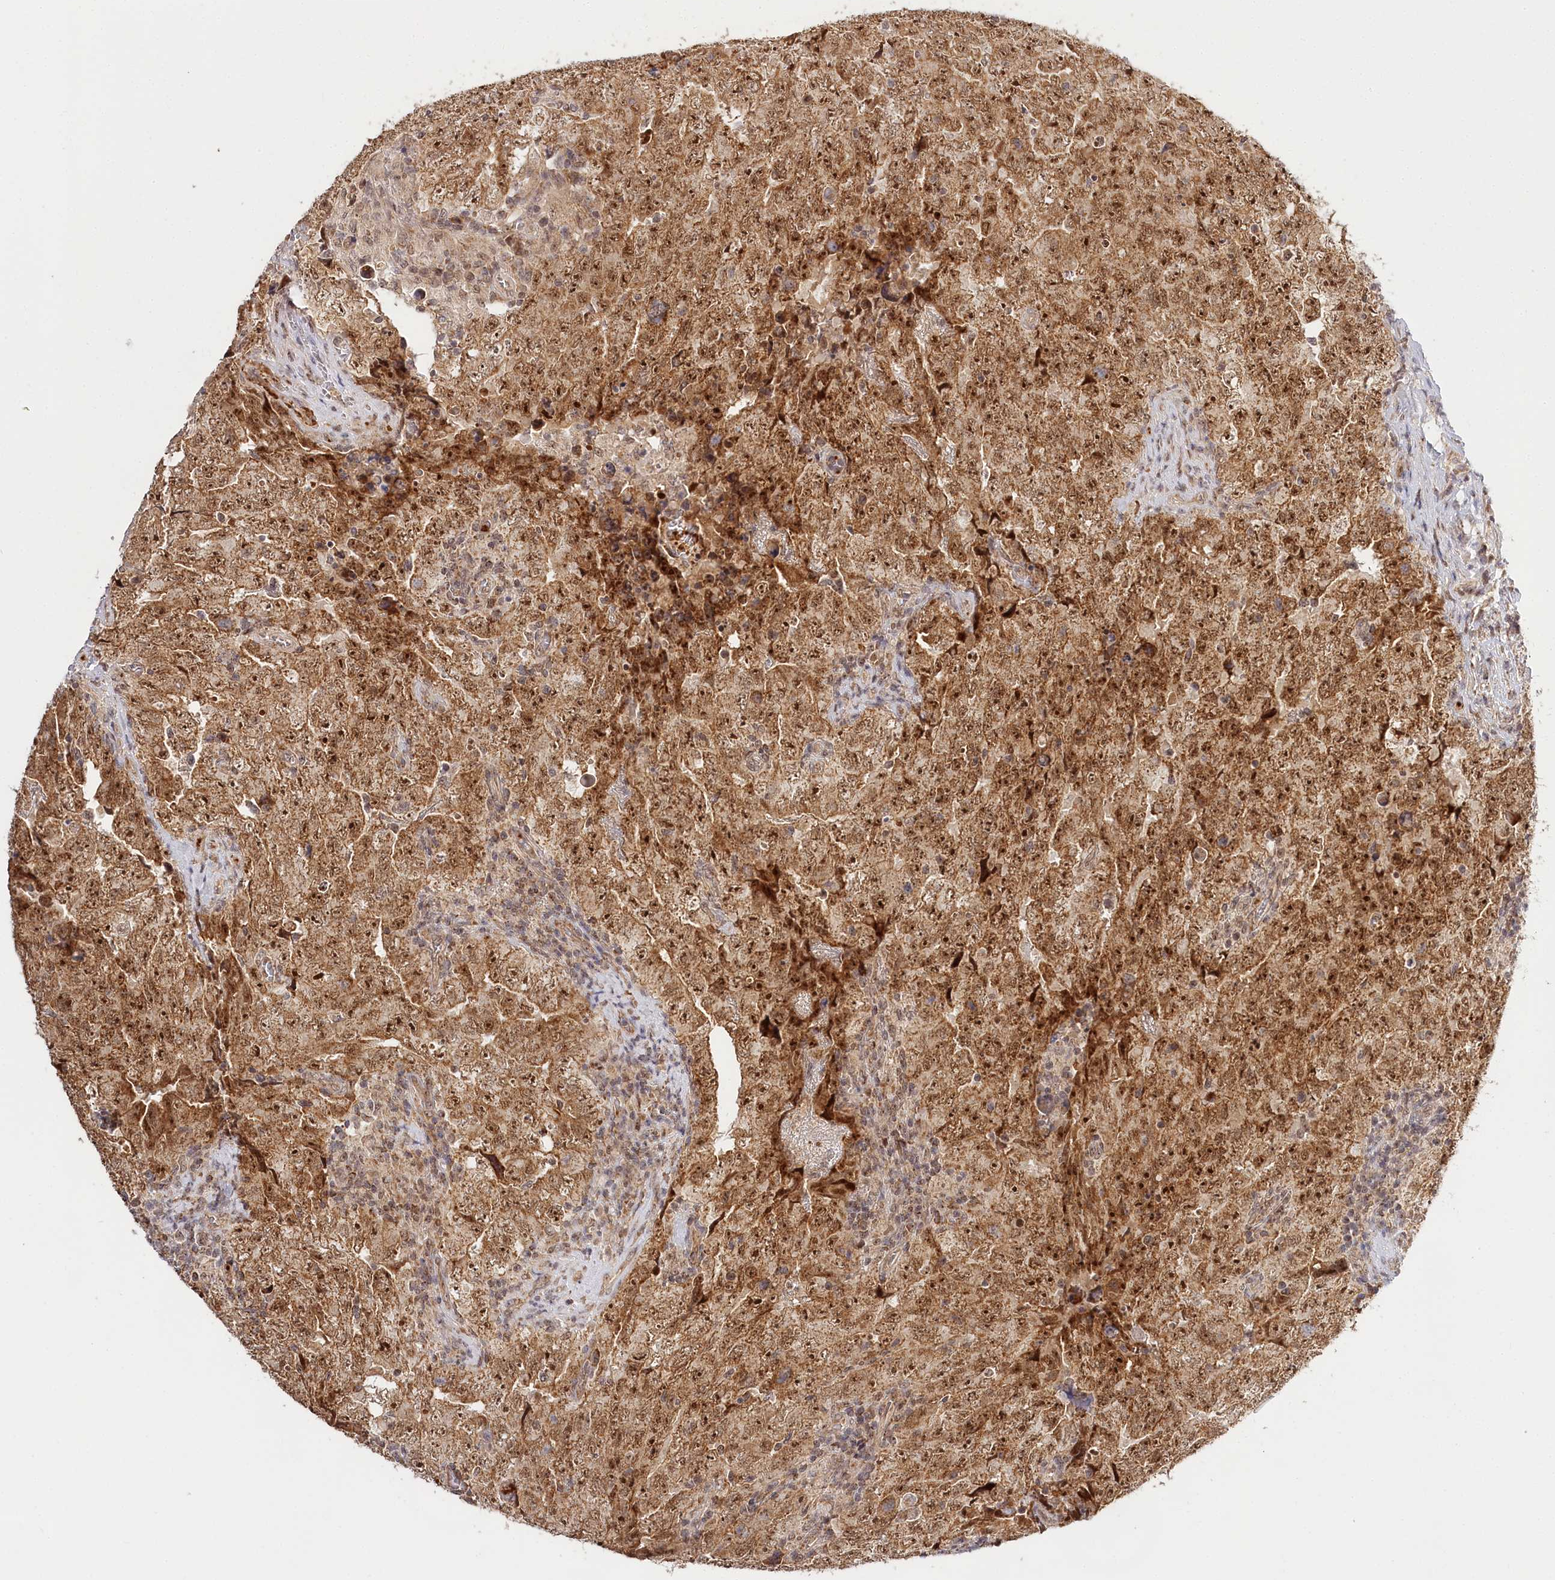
{"staining": {"intensity": "moderate", "quantity": ">75%", "location": "cytoplasmic/membranous,nuclear"}, "tissue": "testis cancer", "cell_type": "Tumor cells", "image_type": "cancer", "snomed": [{"axis": "morphology", "description": "Carcinoma, Embryonal, NOS"}, {"axis": "topography", "description": "Testis"}], "caption": "Human testis cancer stained with a brown dye shows moderate cytoplasmic/membranous and nuclear positive positivity in approximately >75% of tumor cells.", "gene": "RTN4IP1", "patient": {"sex": "male", "age": 26}}